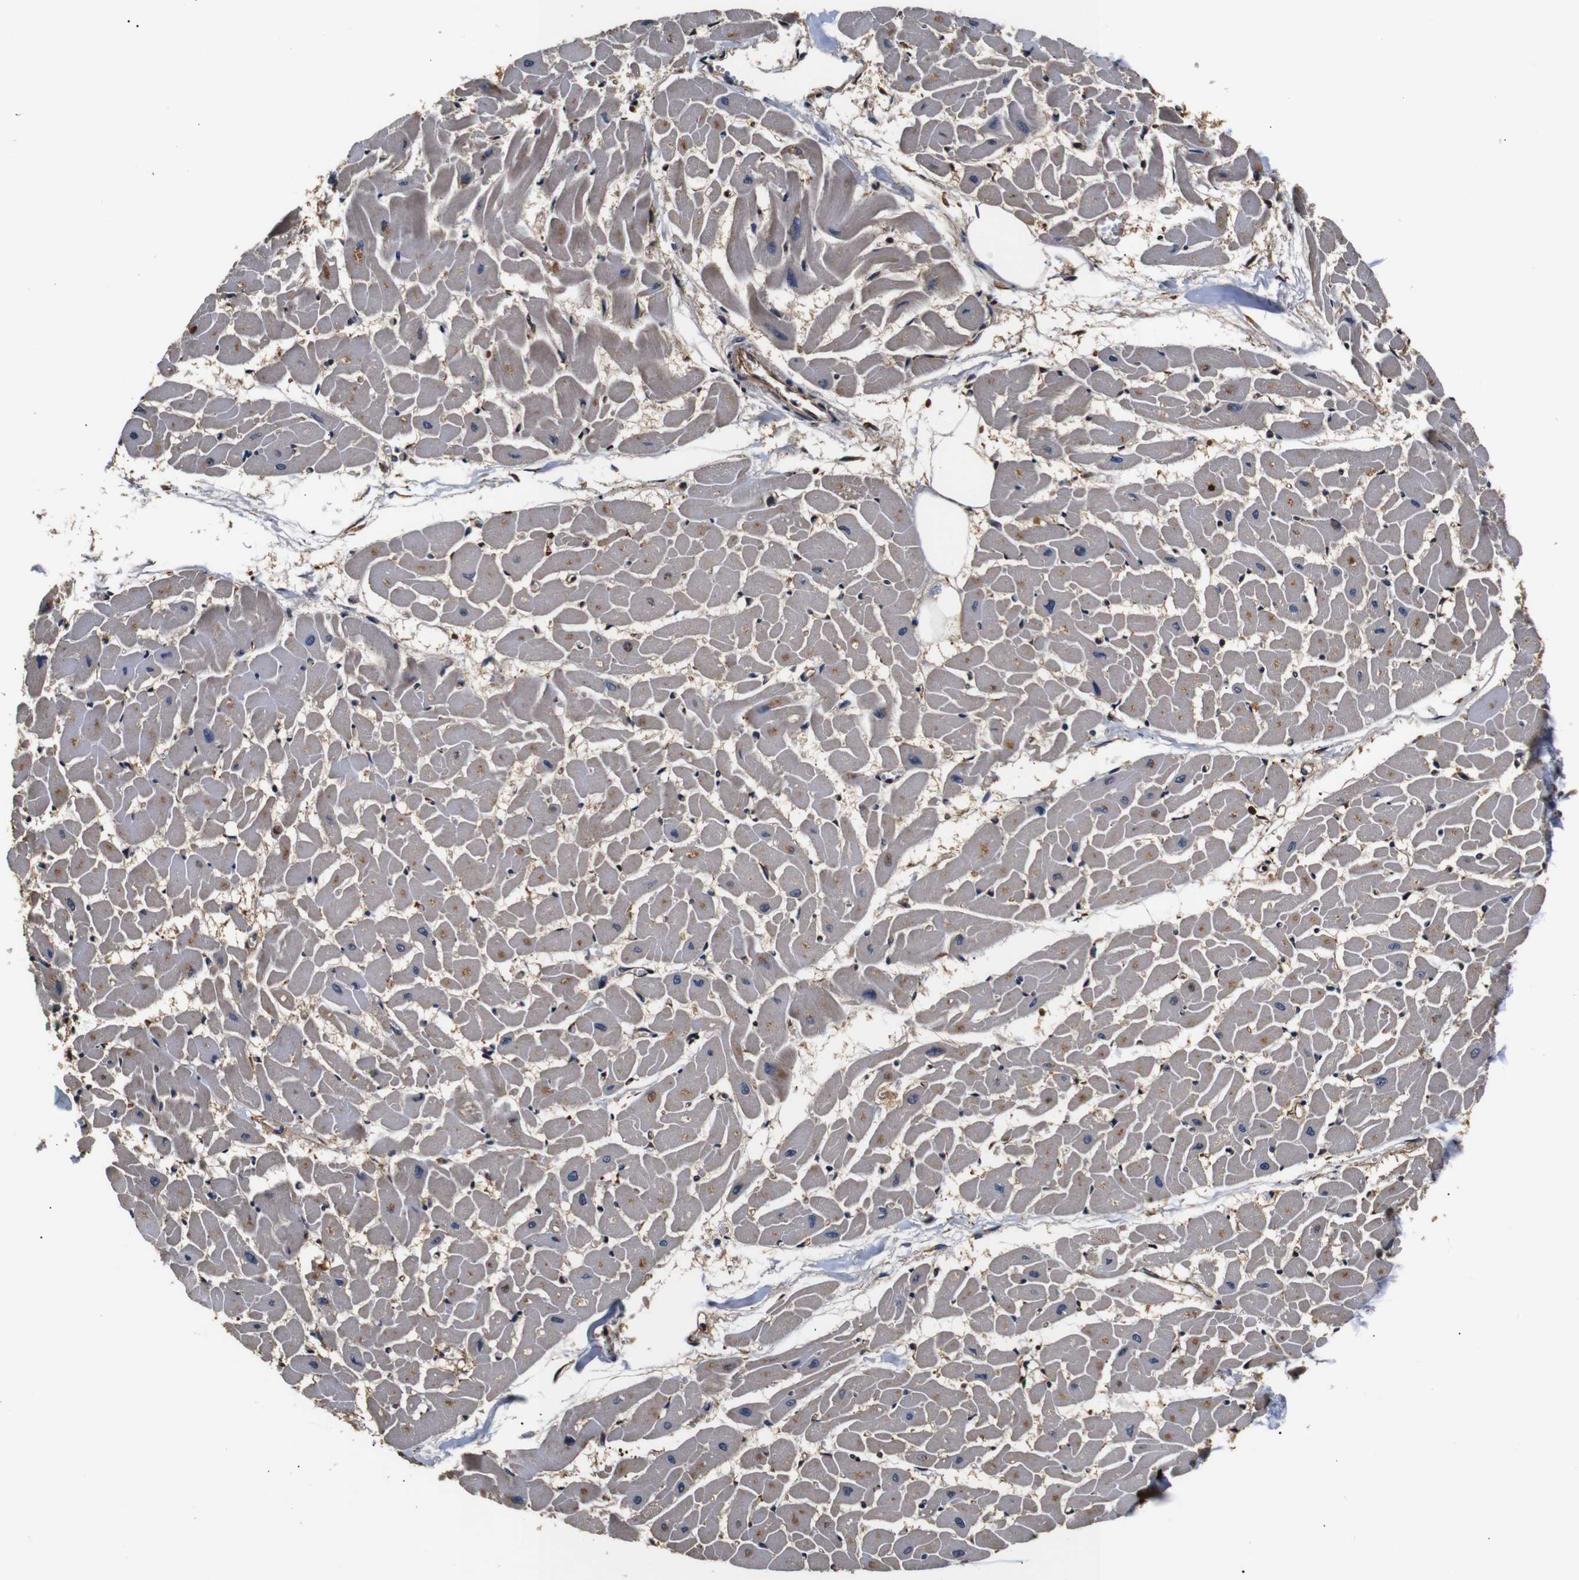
{"staining": {"intensity": "moderate", "quantity": "<25%", "location": "cytoplasmic/membranous"}, "tissue": "heart muscle", "cell_type": "Cardiomyocytes", "image_type": "normal", "snomed": [{"axis": "morphology", "description": "Normal tissue, NOS"}, {"axis": "topography", "description": "Heart"}], "caption": "Brown immunohistochemical staining in normal heart muscle demonstrates moderate cytoplasmic/membranous expression in about <25% of cardiomyocytes.", "gene": "HHIP", "patient": {"sex": "female", "age": 19}}